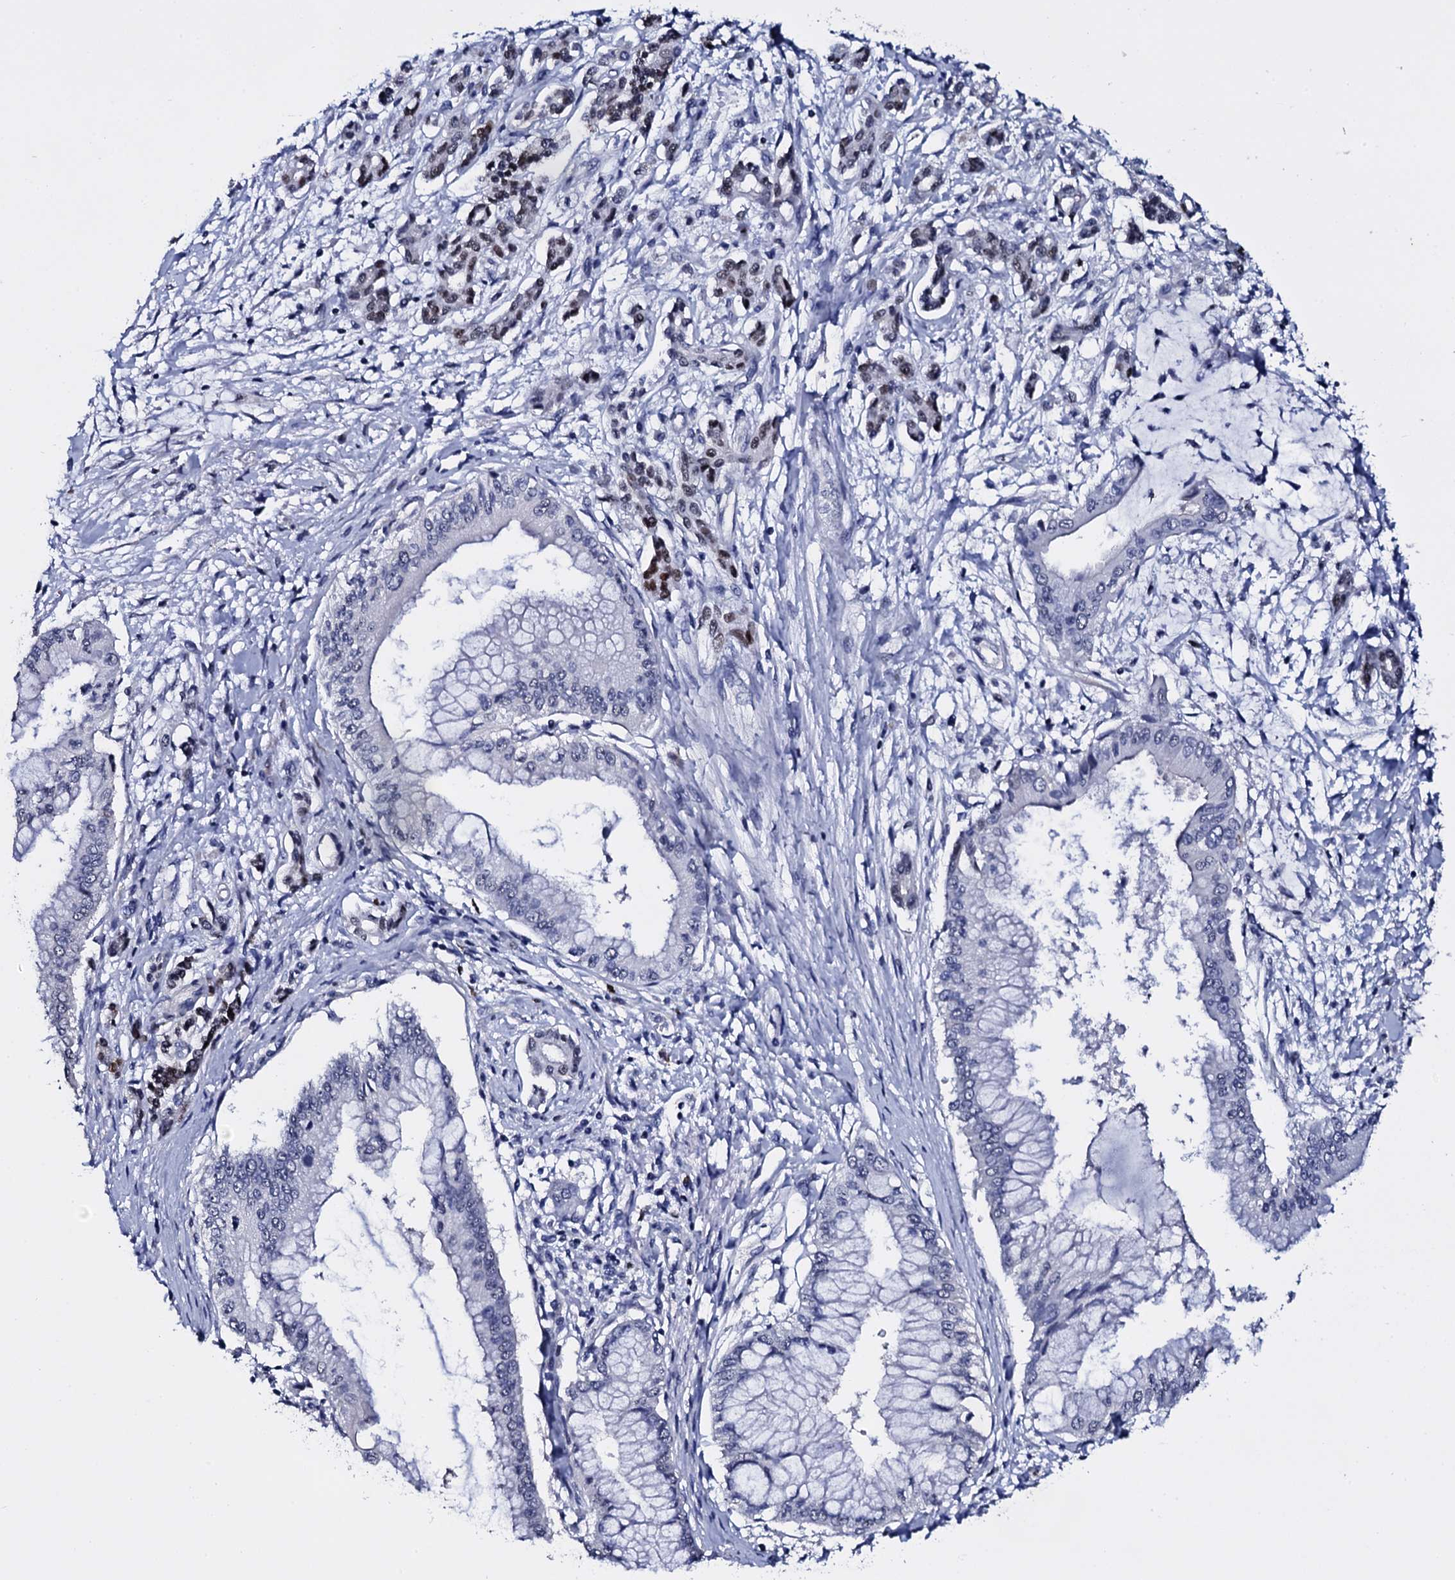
{"staining": {"intensity": "negative", "quantity": "none", "location": "none"}, "tissue": "pancreatic cancer", "cell_type": "Tumor cells", "image_type": "cancer", "snomed": [{"axis": "morphology", "description": "Adenocarcinoma, NOS"}, {"axis": "topography", "description": "Pancreas"}], "caption": "The micrograph displays no significant positivity in tumor cells of pancreatic cancer (adenocarcinoma).", "gene": "NPM2", "patient": {"sex": "male", "age": 46}}